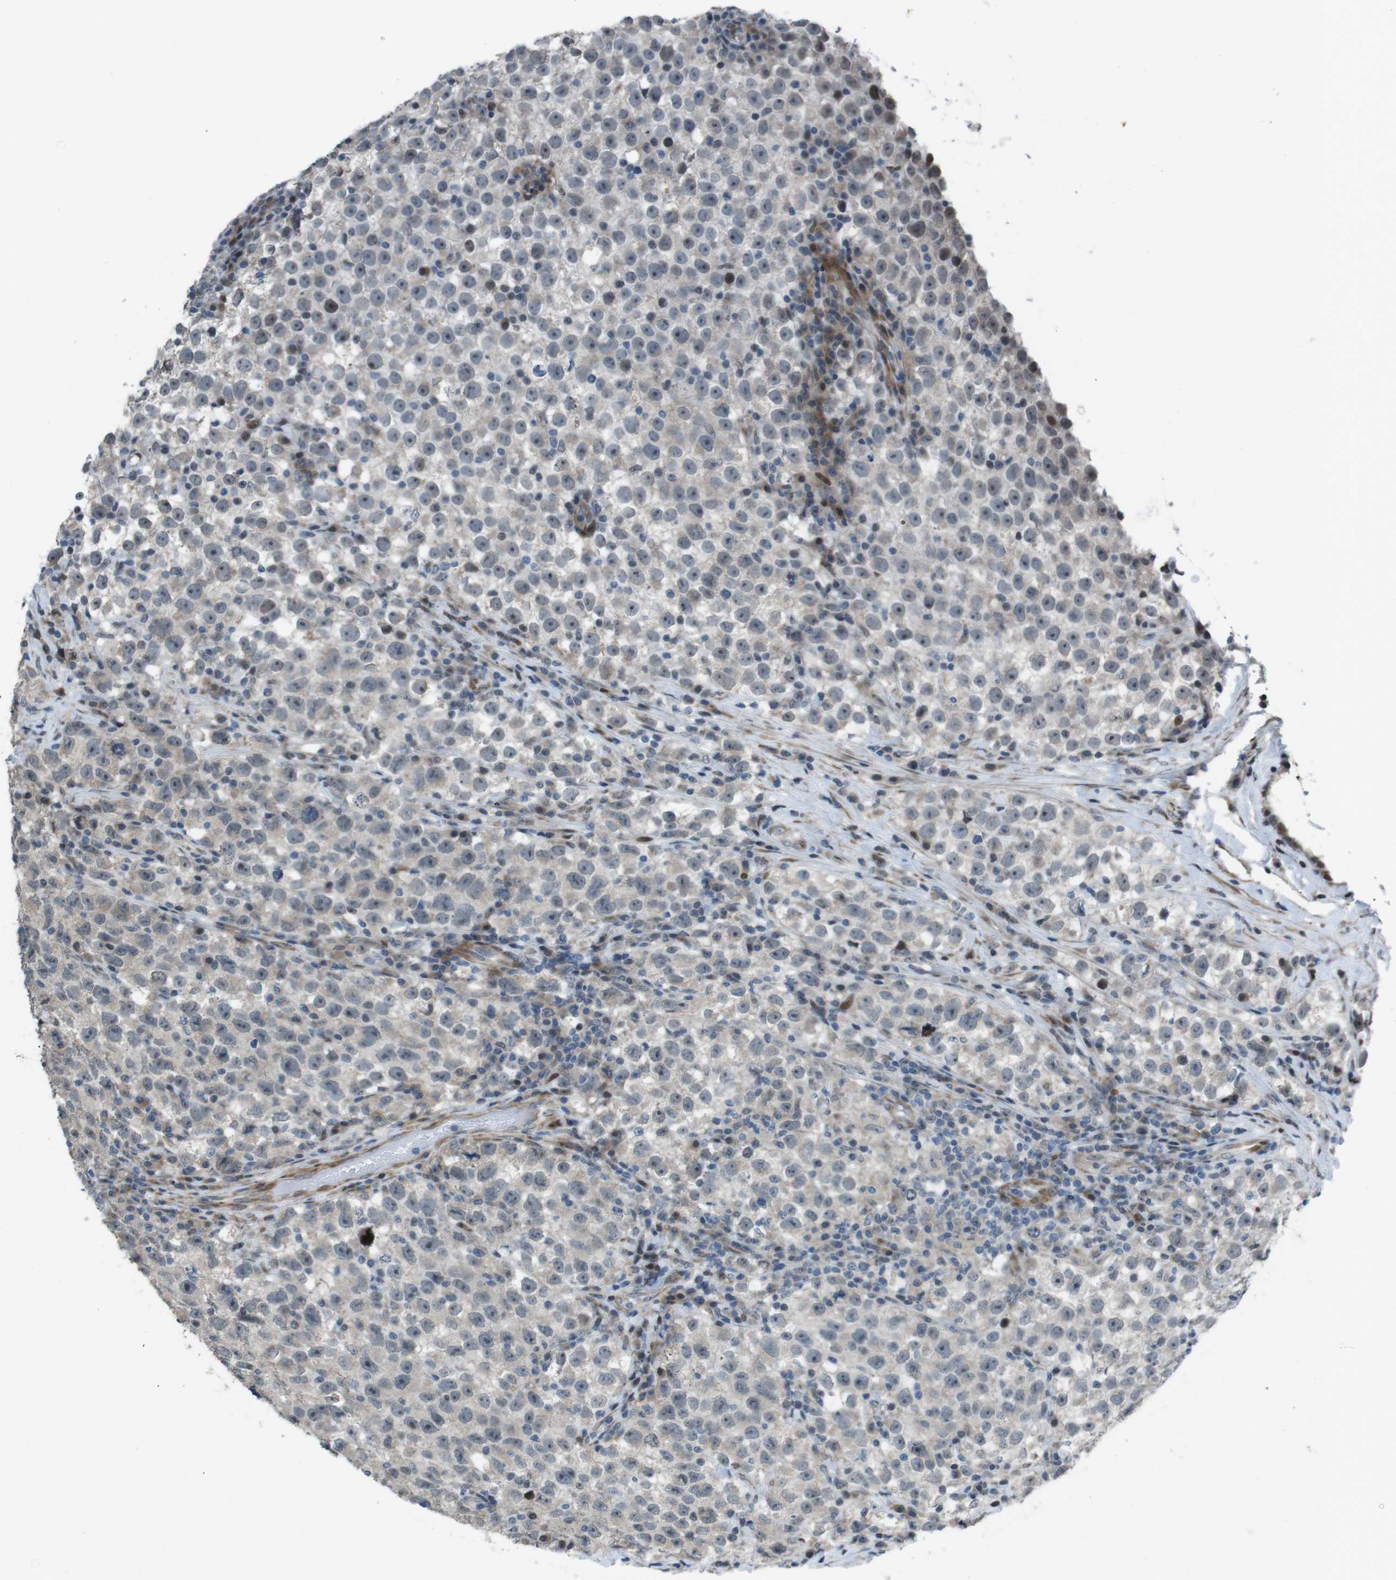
{"staining": {"intensity": "weak", "quantity": "<25%", "location": "nuclear"}, "tissue": "testis cancer", "cell_type": "Tumor cells", "image_type": "cancer", "snomed": [{"axis": "morphology", "description": "Seminoma, NOS"}, {"axis": "topography", "description": "Testis"}], "caption": "A photomicrograph of seminoma (testis) stained for a protein demonstrates no brown staining in tumor cells.", "gene": "PBRM1", "patient": {"sex": "male", "age": 22}}